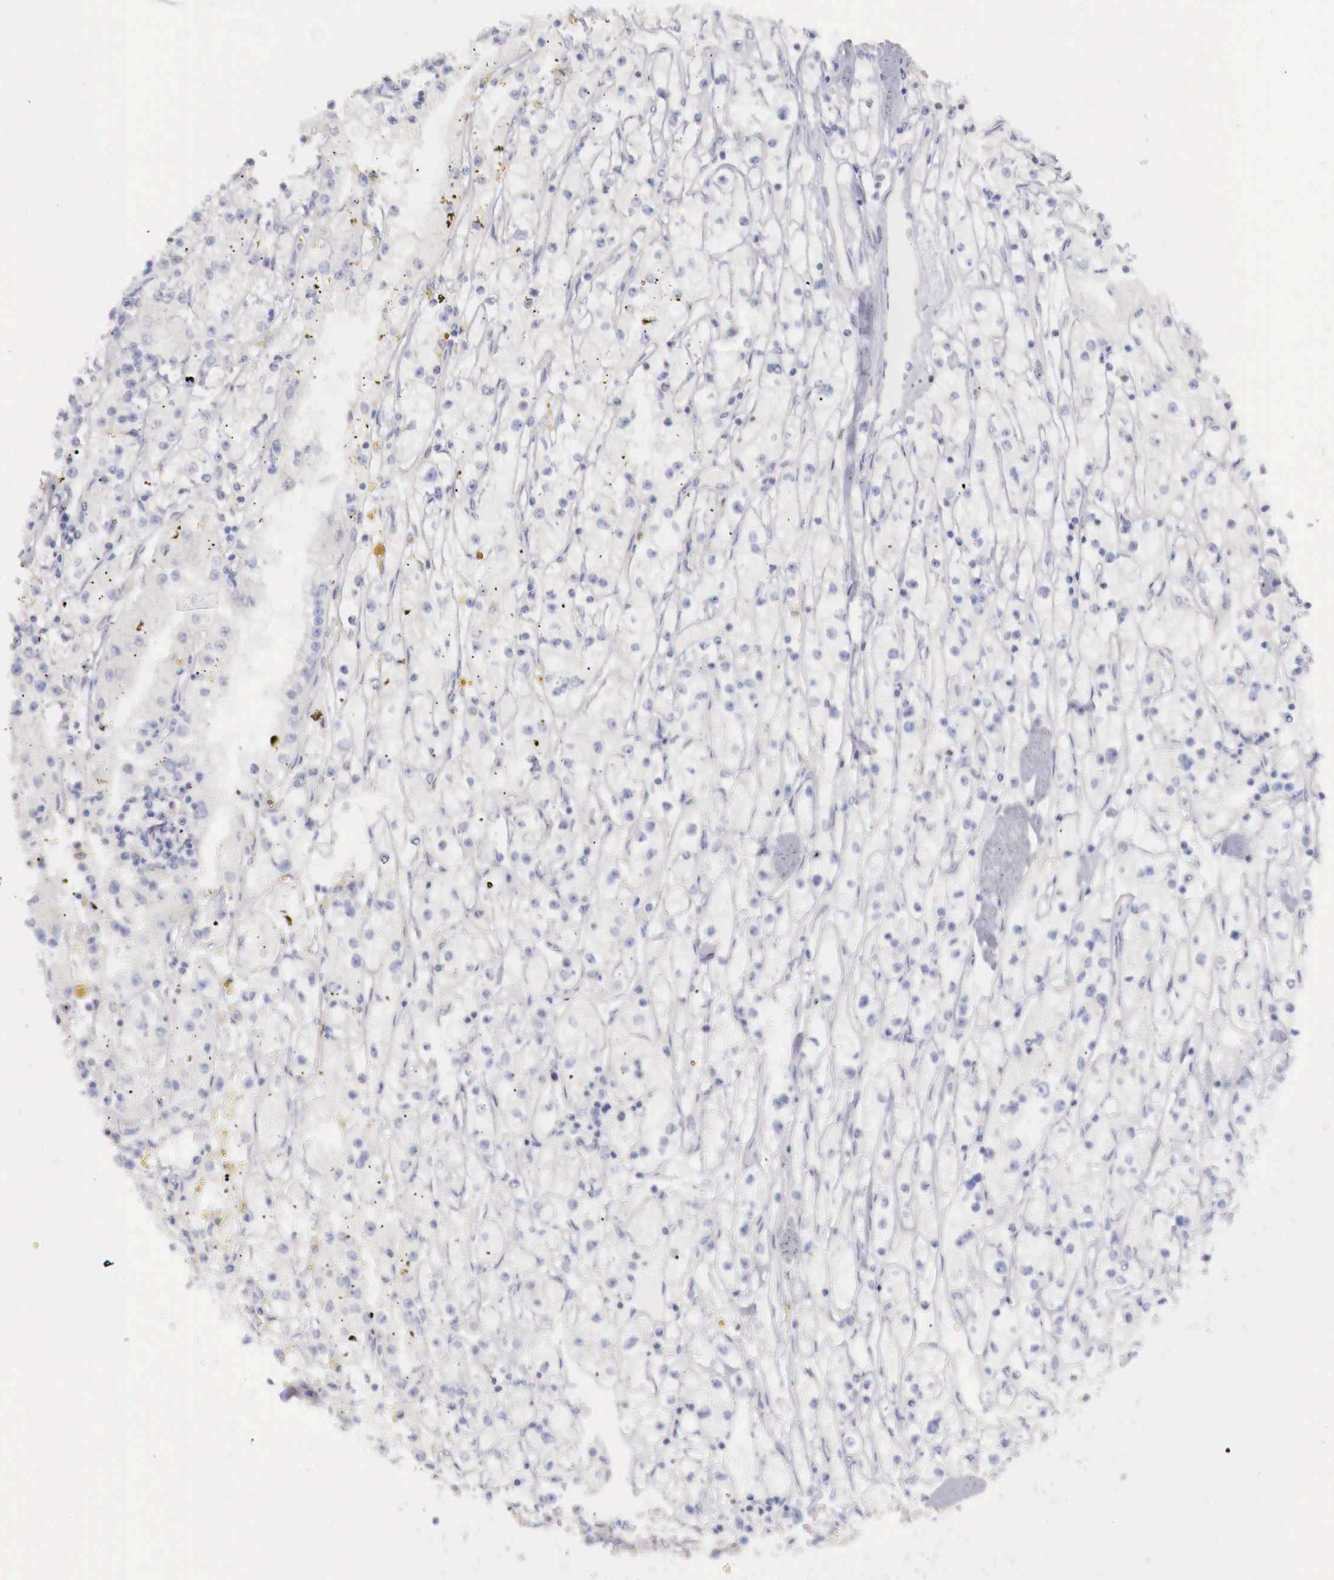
{"staining": {"intensity": "negative", "quantity": "none", "location": "none"}, "tissue": "renal cancer", "cell_type": "Tumor cells", "image_type": "cancer", "snomed": [{"axis": "morphology", "description": "Adenocarcinoma, NOS"}, {"axis": "topography", "description": "Kidney"}], "caption": "There is no significant expression in tumor cells of adenocarcinoma (renal). (DAB (3,3'-diaminobenzidine) immunohistochemistry (IHC) visualized using brightfield microscopy, high magnification).", "gene": "TRIM13", "patient": {"sex": "male", "age": 56}}